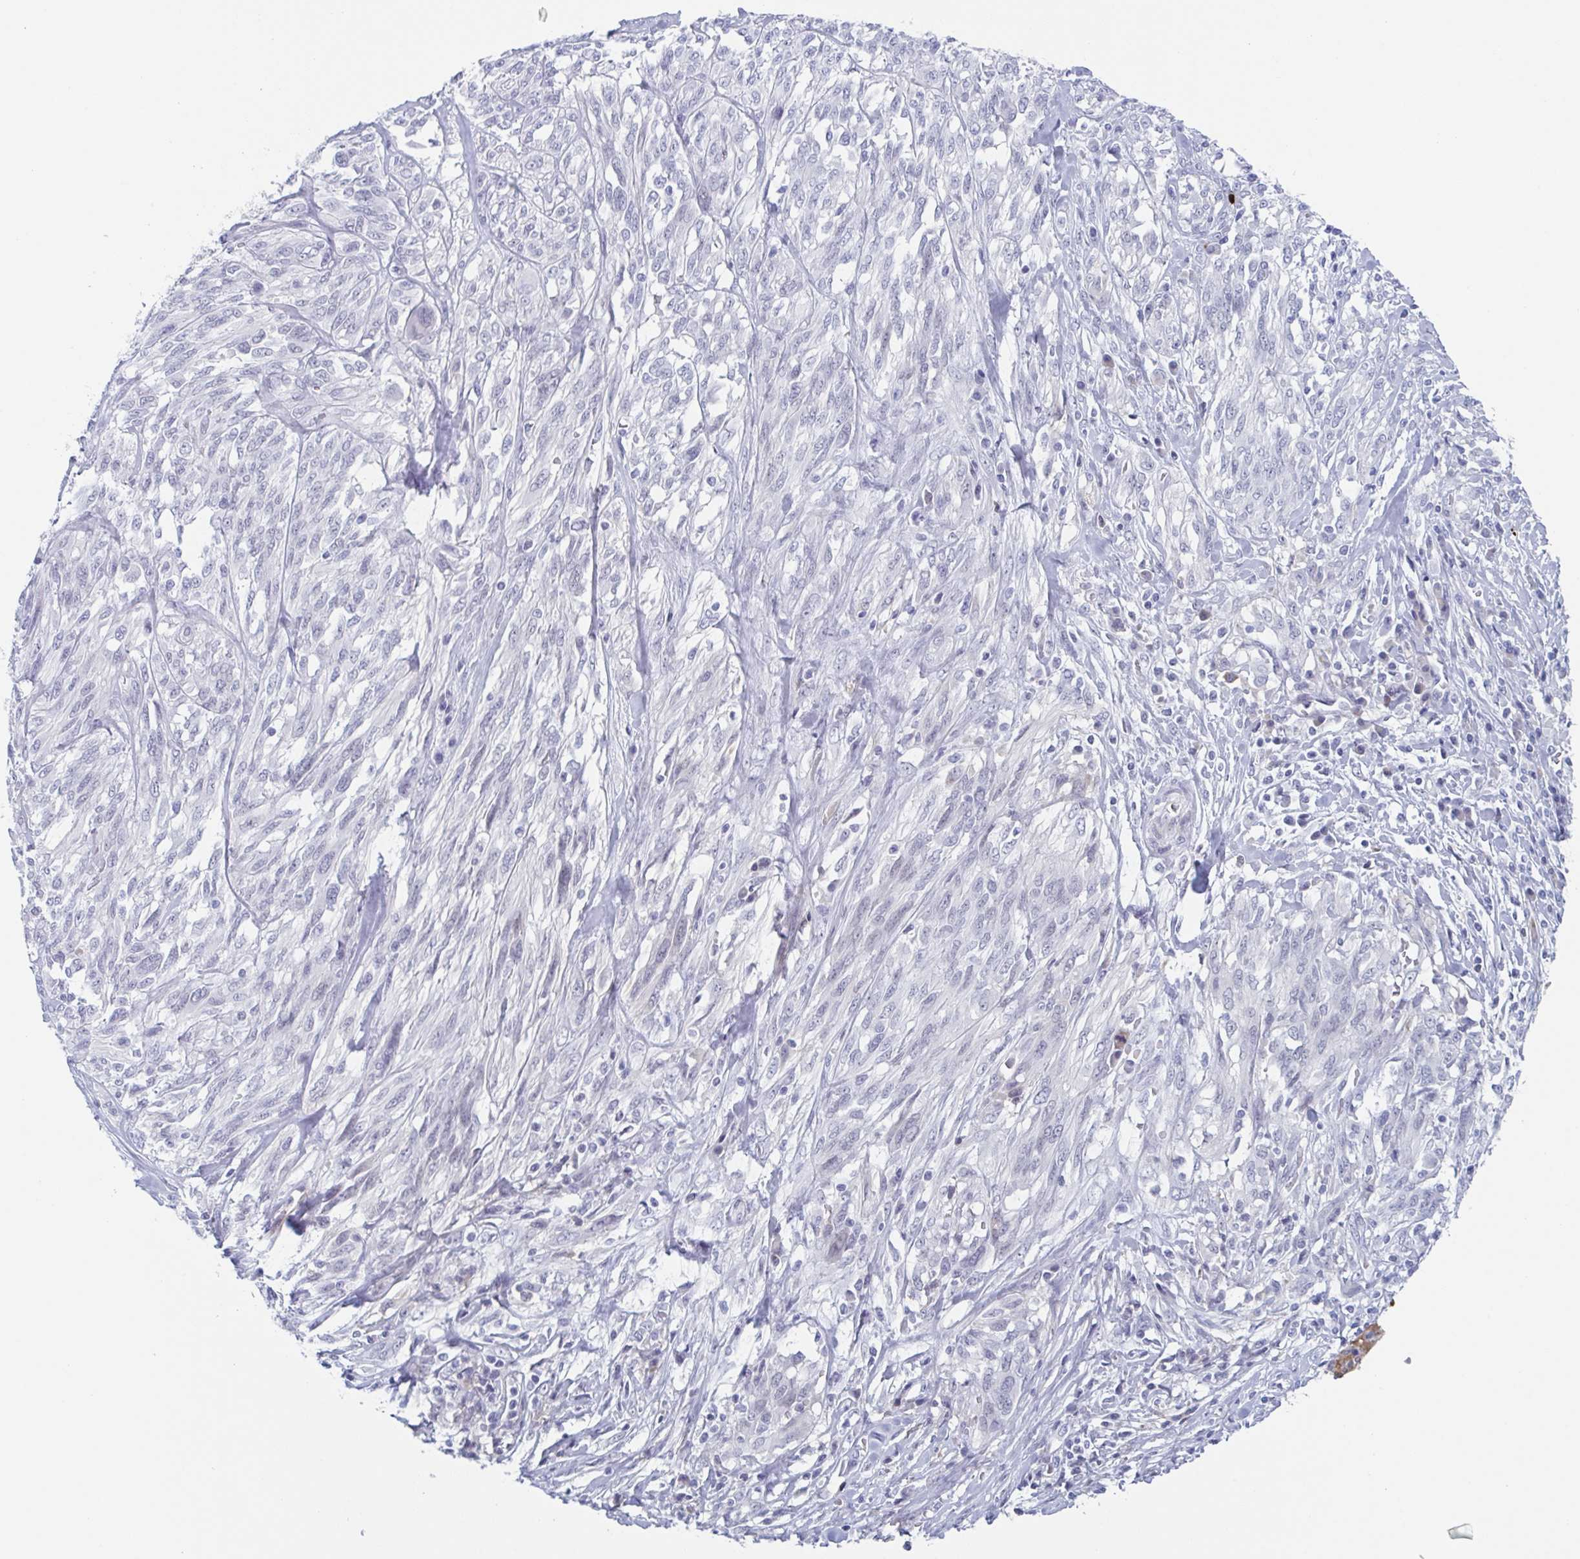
{"staining": {"intensity": "negative", "quantity": "none", "location": "none"}, "tissue": "melanoma", "cell_type": "Tumor cells", "image_type": "cancer", "snomed": [{"axis": "morphology", "description": "Malignant melanoma, NOS"}, {"axis": "topography", "description": "Skin"}], "caption": "A high-resolution micrograph shows immunohistochemistry staining of malignant melanoma, which displays no significant expression in tumor cells.", "gene": "ZFP64", "patient": {"sex": "female", "age": 91}}